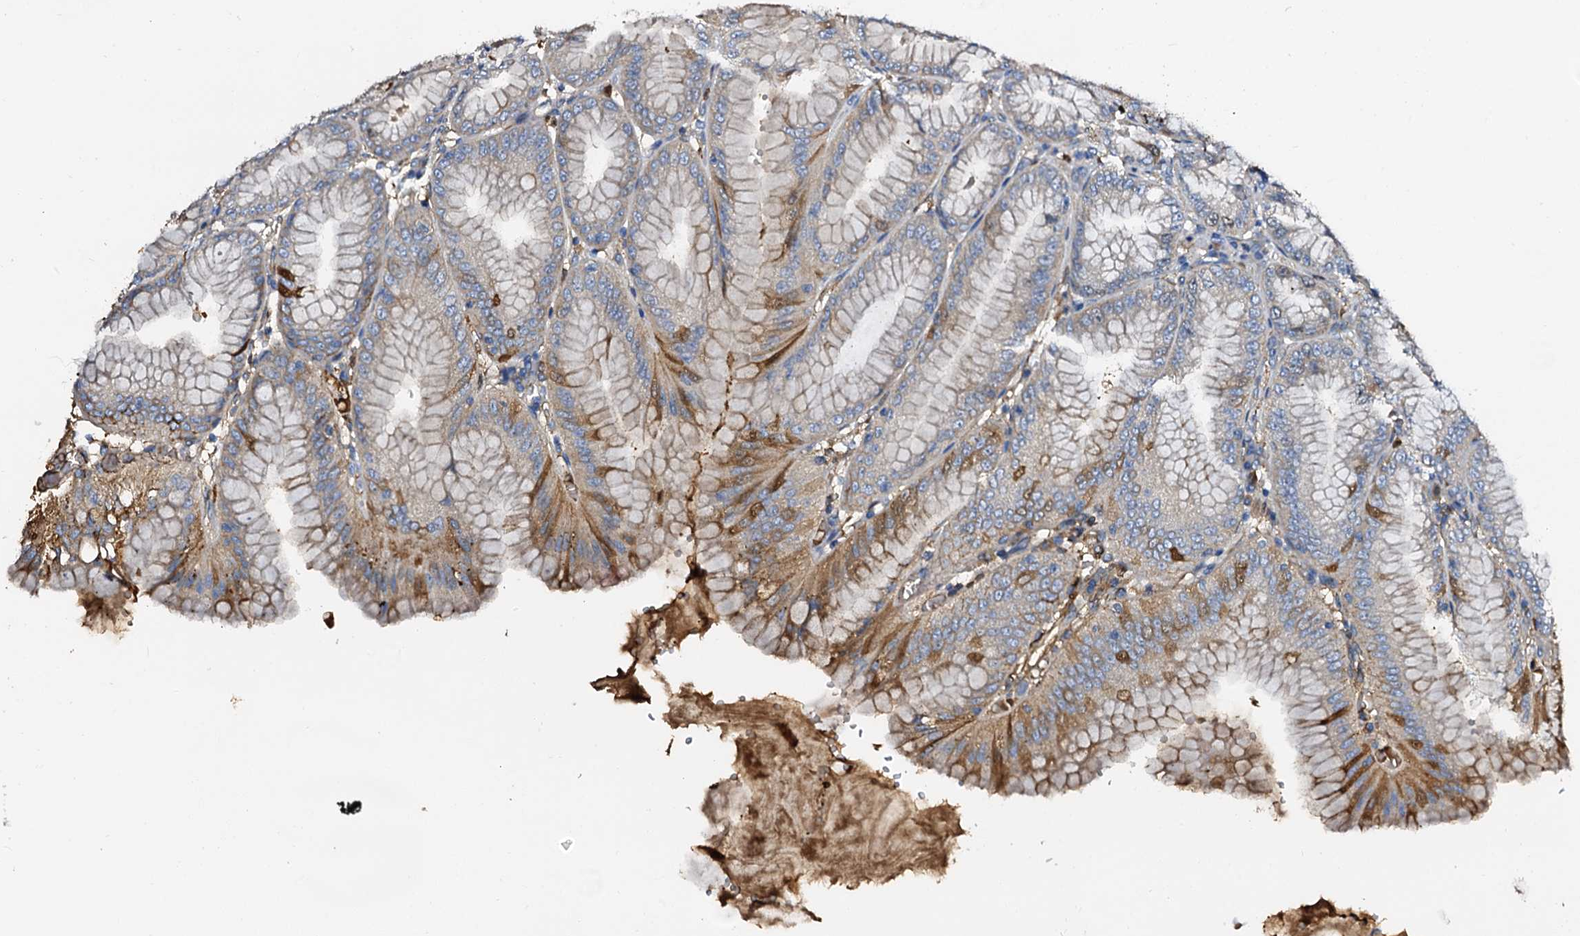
{"staining": {"intensity": "moderate", "quantity": "<25%", "location": "cytoplasmic/membranous"}, "tissue": "stomach", "cell_type": "Glandular cells", "image_type": "normal", "snomed": [{"axis": "morphology", "description": "Normal tissue, NOS"}, {"axis": "topography", "description": "Stomach, lower"}], "caption": "Moderate cytoplasmic/membranous expression is identified in approximately <25% of glandular cells in unremarkable stomach. The staining was performed using DAB to visualize the protein expression in brown, while the nuclei were stained in blue with hematoxylin (Magnification: 20x).", "gene": "CSKMT", "patient": {"sex": "male", "age": 71}}